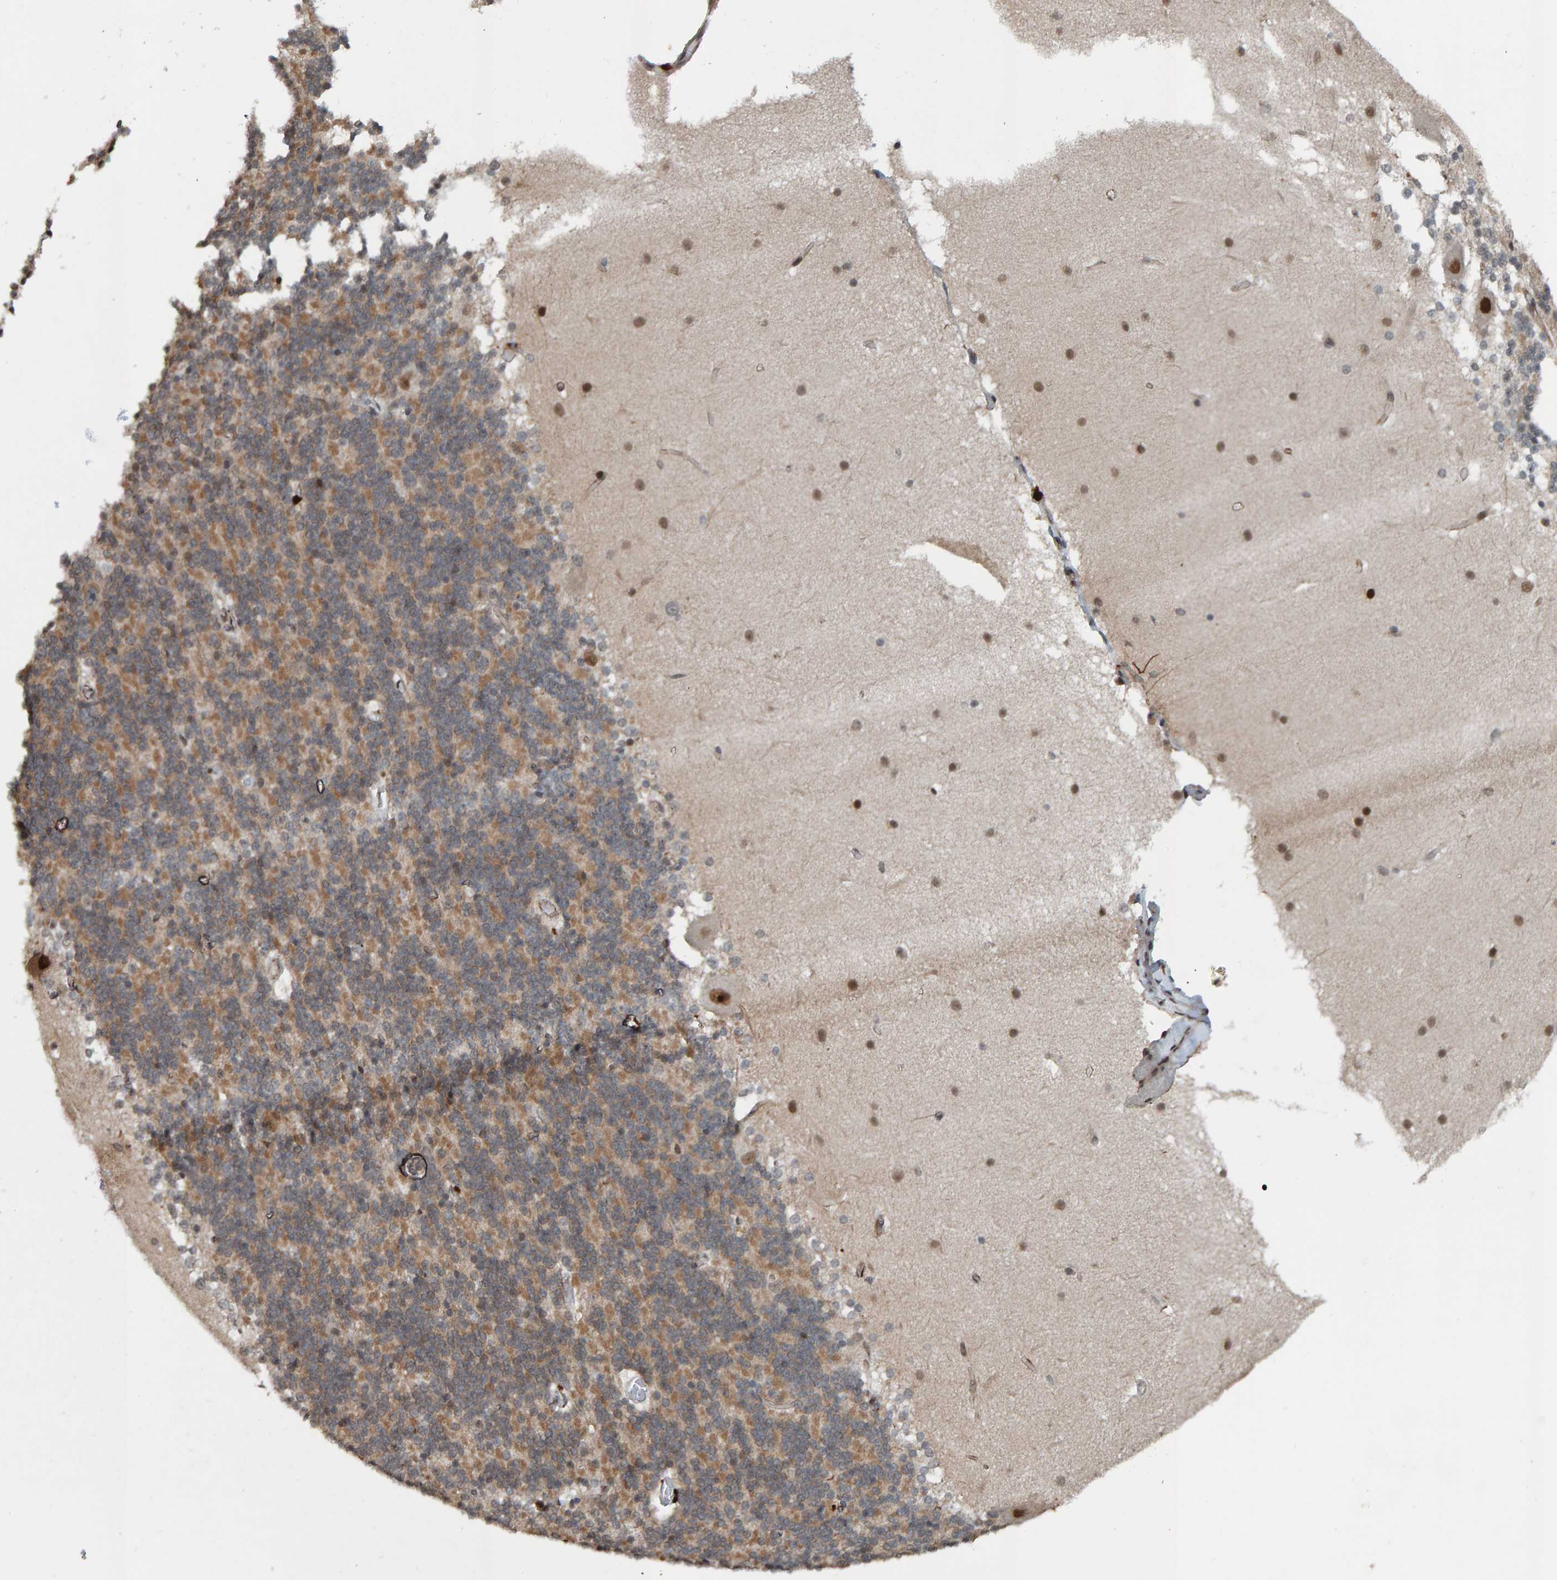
{"staining": {"intensity": "moderate", "quantity": ">75%", "location": "cytoplasmic/membranous"}, "tissue": "cerebellum", "cell_type": "Cells in granular layer", "image_type": "normal", "snomed": [{"axis": "morphology", "description": "Normal tissue, NOS"}, {"axis": "topography", "description": "Cerebellum"}], "caption": "There is medium levels of moderate cytoplasmic/membranous staining in cells in granular layer of unremarkable cerebellum, as demonstrated by immunohistochemical staining (brown color).", "gene": "ZNF366", "patient": {"sex": "female", "age": 19}}